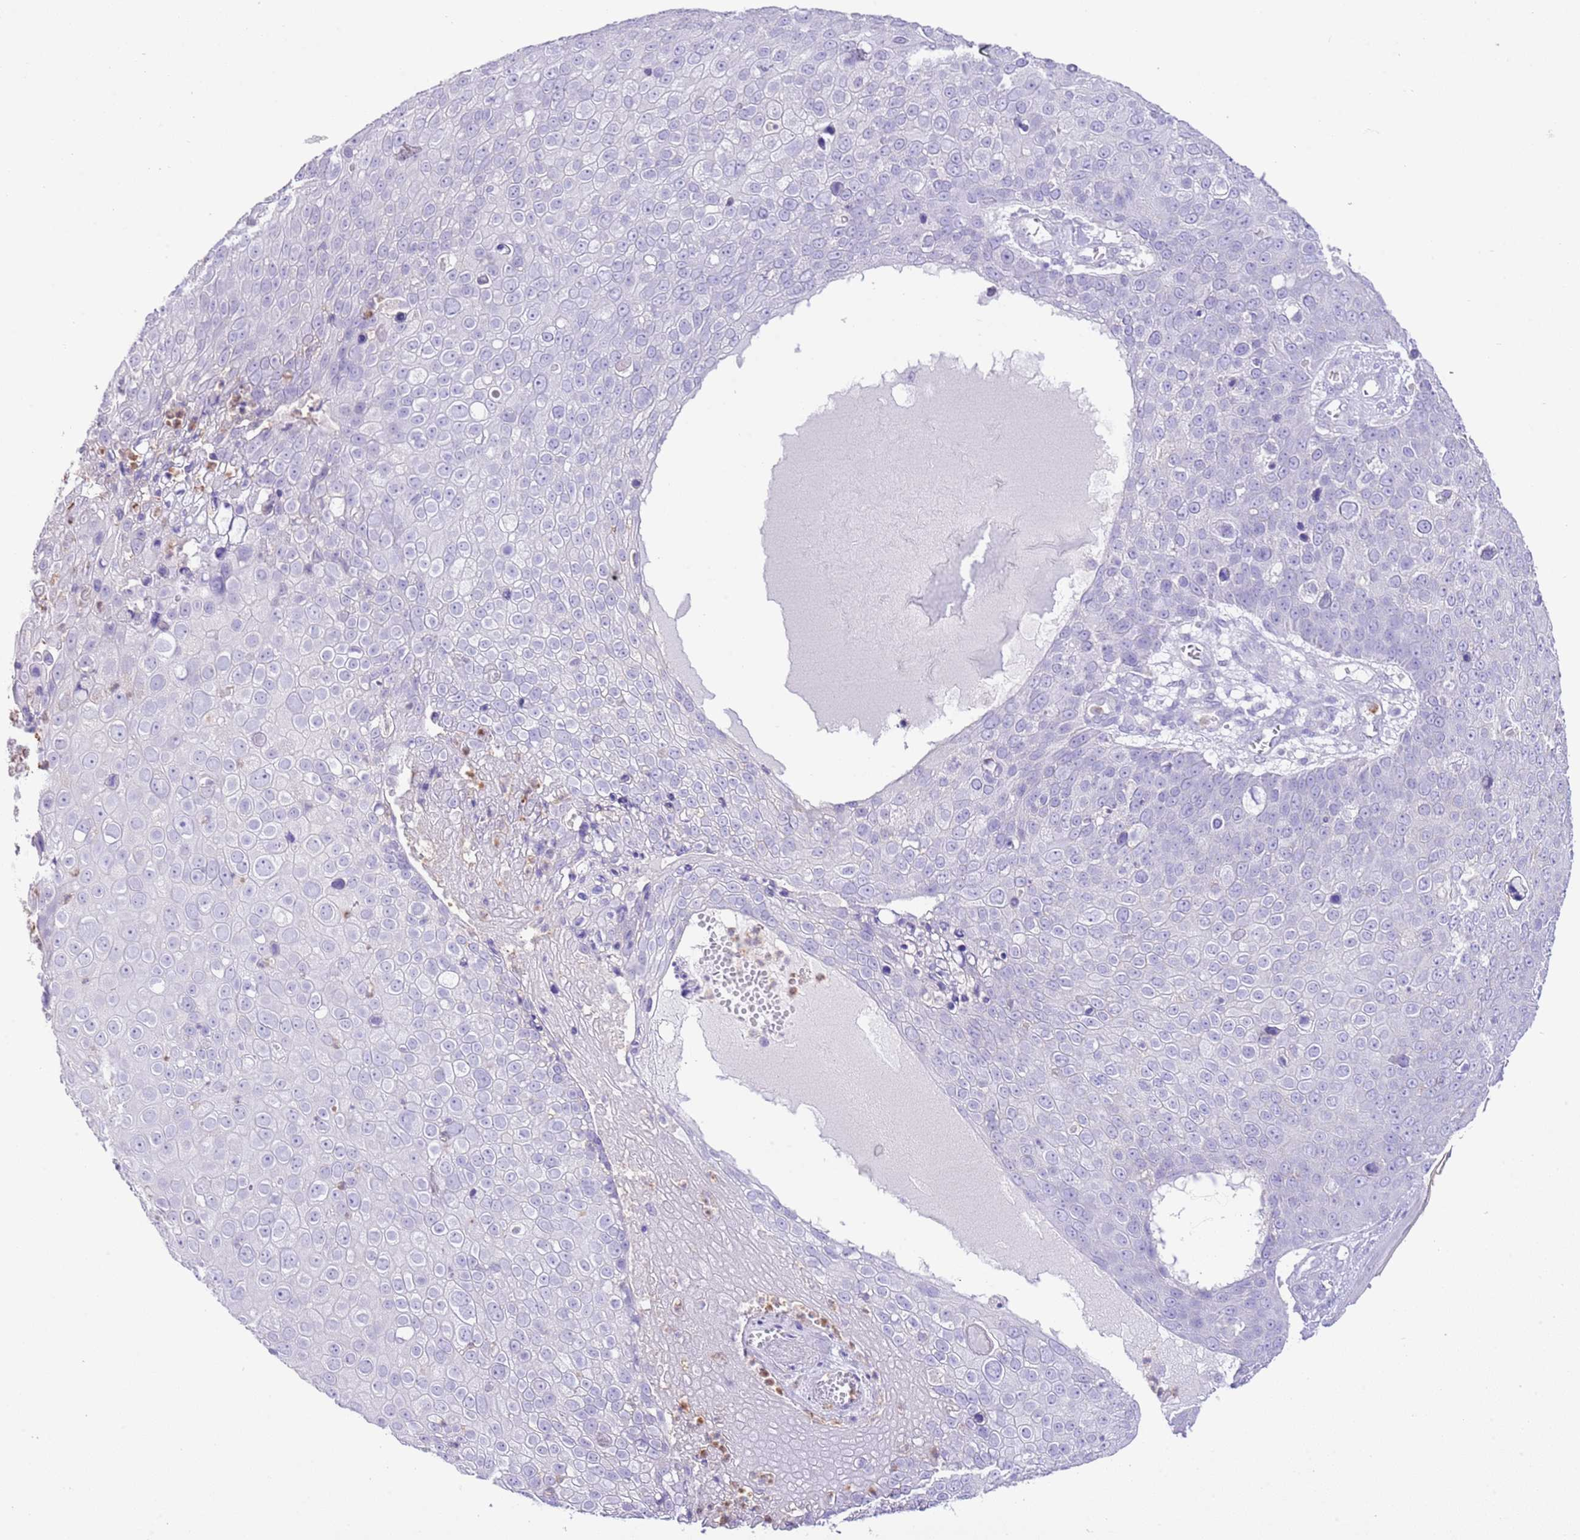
{"staining": {"intensity": "negative", "quantity": "none", "location": "none"}, "tissue": "skin cancer", "cell_type": "Tumor cells", "image_type": "cancer", "snomed": [{"axis": "morphology", "description": "Squamous cell carcinoma, NOS"}, {"axis": "topography", "description": "Skin"}], "caption": "An IHC image of skin cancer is shown. There is no staining in tumor cells of skin cancer. (DAB (3,3'-diaminobenzidine) immunohistochemistry visualized using brightfield microscopy, high magnification).", "gene": "OR2Z1", "patient": {"sex": "male", "age": 71}}